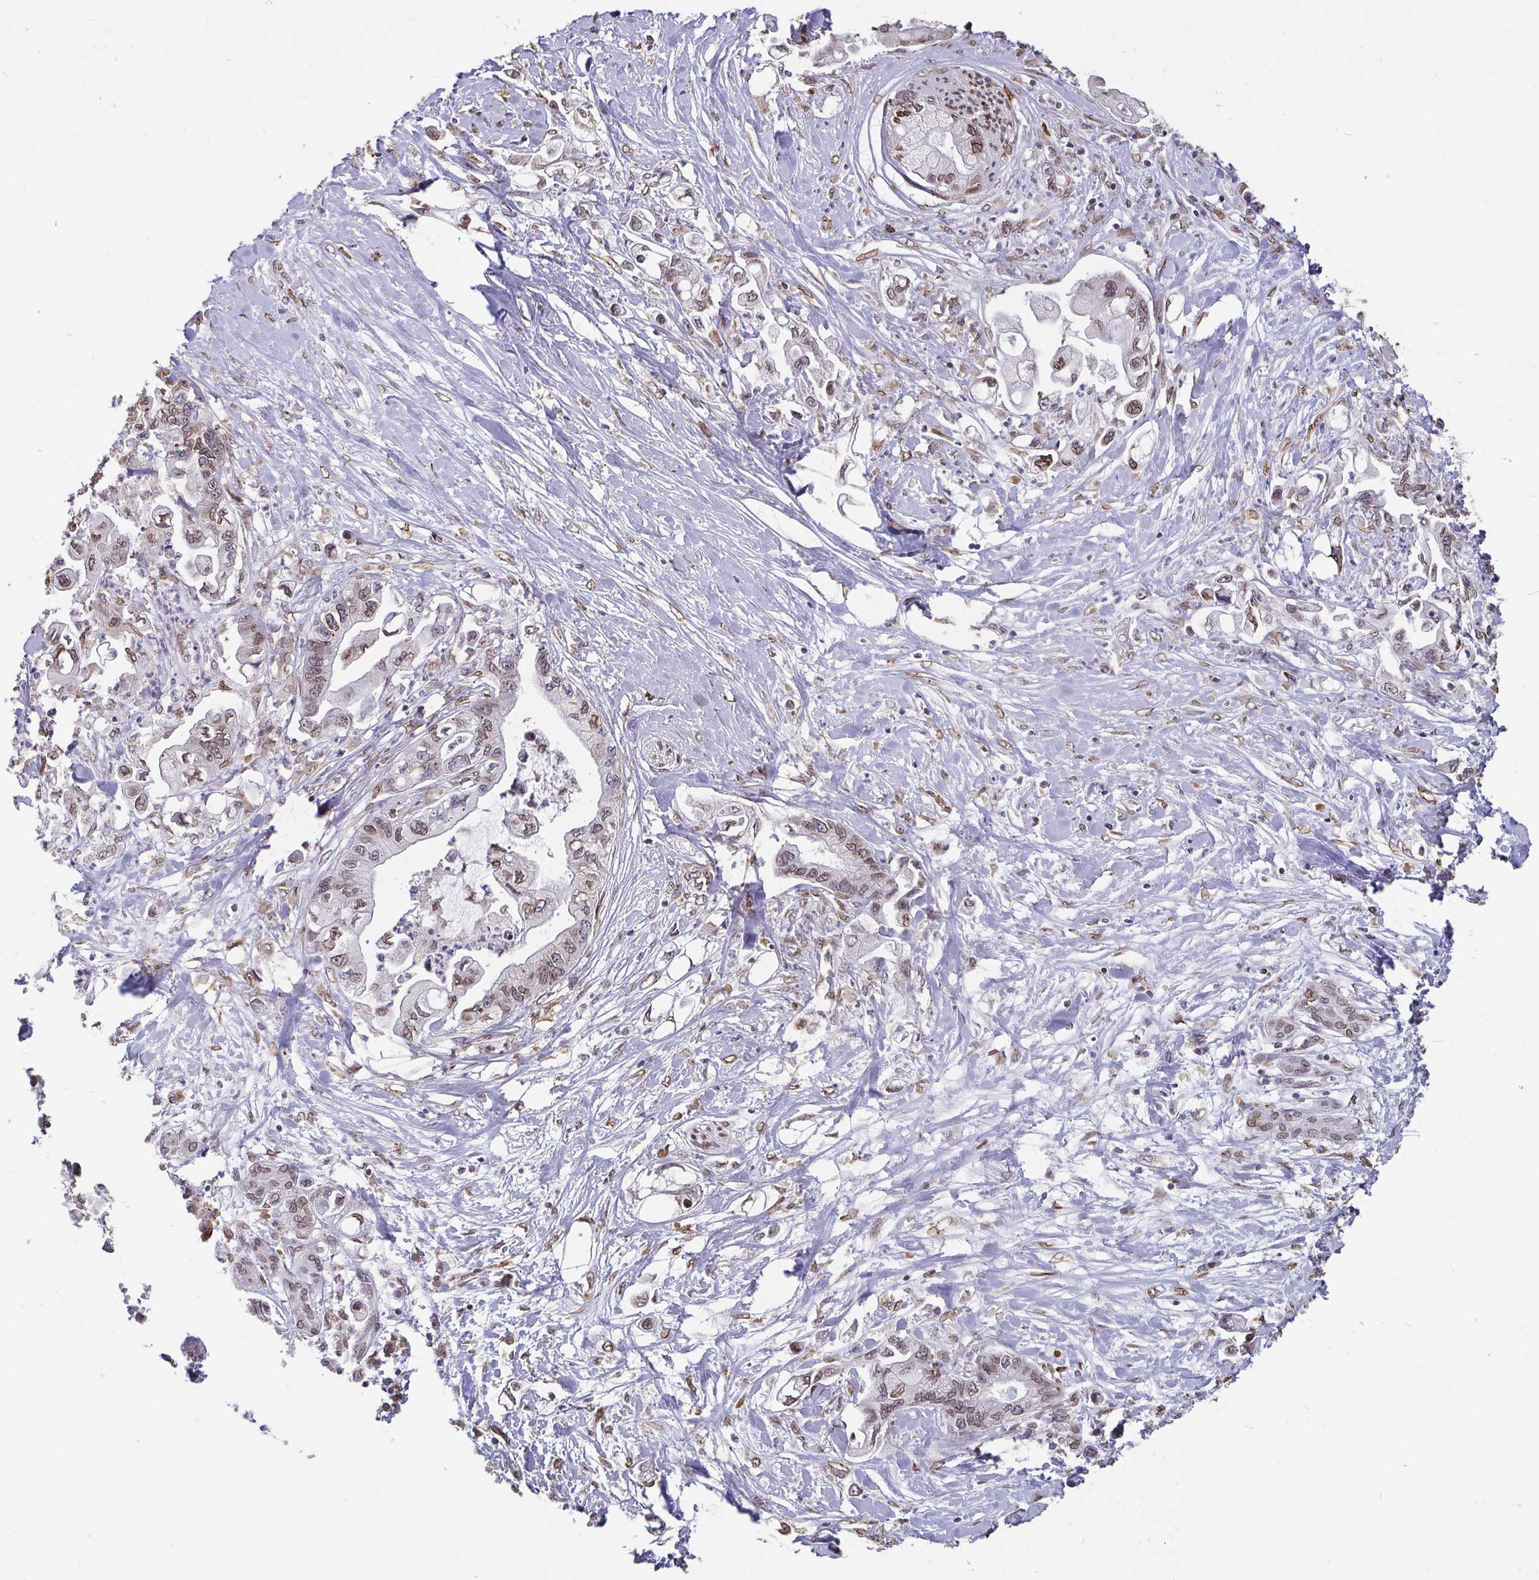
{"staining": {"intensity": "weak", "quantity": ">75%", "location": "cytoplasmic/membranous,nuclear"}, "tissue": "pancreatic cancer", "cell_type": "Tumor cells", "image_type": "cancer", "snomed": [{"axis": "morphology", "description": "Adenocarcinoma, NOS"}, {"axis": "topography", "description": "Pancreas"}], "caption": "Pancreatic cancer (adenocarcinoma) was stained to show a protein in brown. There is low levels of weak cytoplasmic/membranous and nuclear positivity in approximately >75% of tumor cells.", "gene": "EMD", "patient": {"sex": "male", "age": 61}}